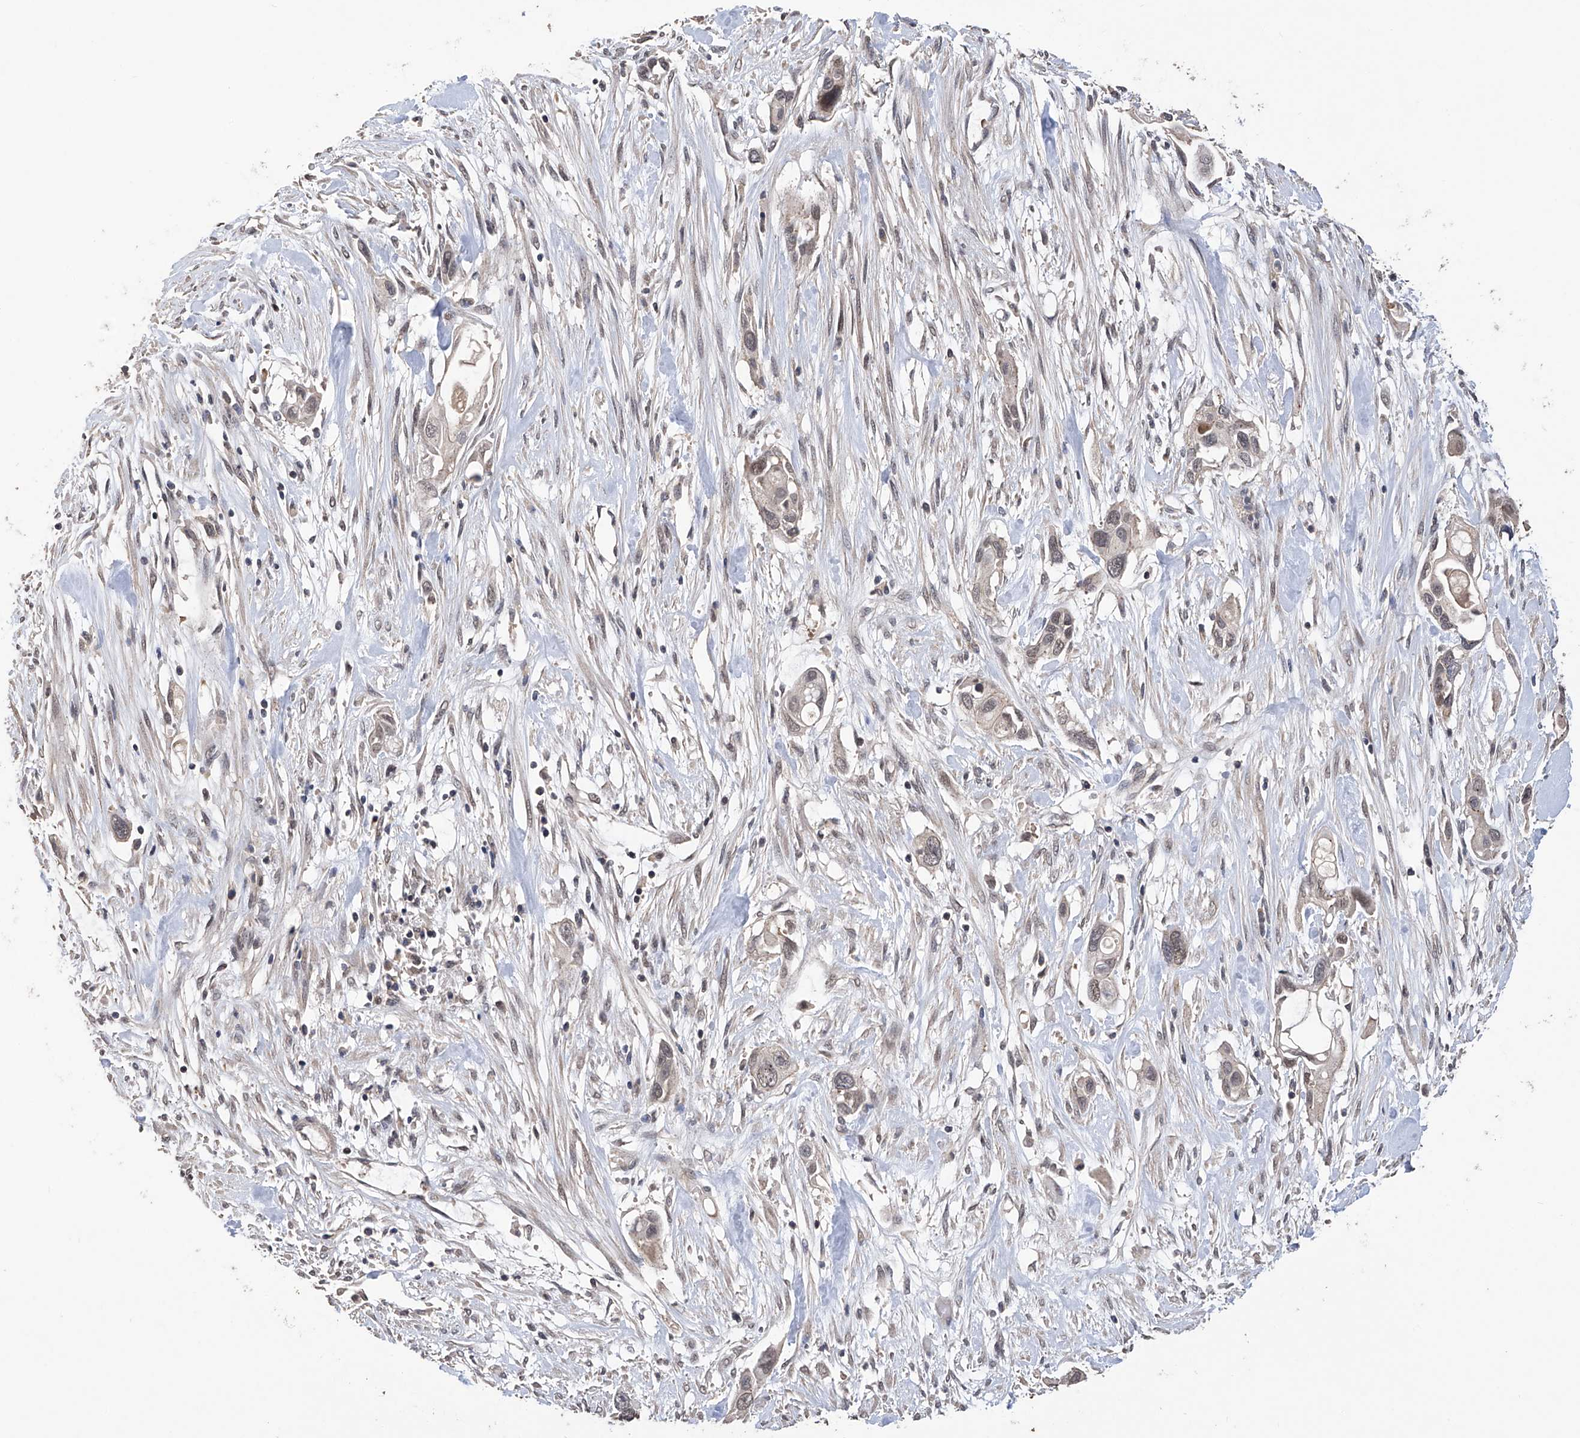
{"staining": {"intensity": "weak", "quantity": "25%-75%", "location": "nuclear"}, "tissue": "pancreatic cancer", "cell_type": "Tumor cells", "image_type": "cancer", "snomed": [{"axis": "morphology", "description": "Adenocarcinoma, NOS"}, {"axis": "topography", "description": "Pancreas"}], "caption": "IHC micrograph of human pancreatic cancer (adenocarcinoma) stained for a protein (brown), which demonstrates low levels of weak nuclear expression in about 25%-75% of tumor cells.", "gene": "LYSMD4", "patient": {"sex": "female", "age": 60}}